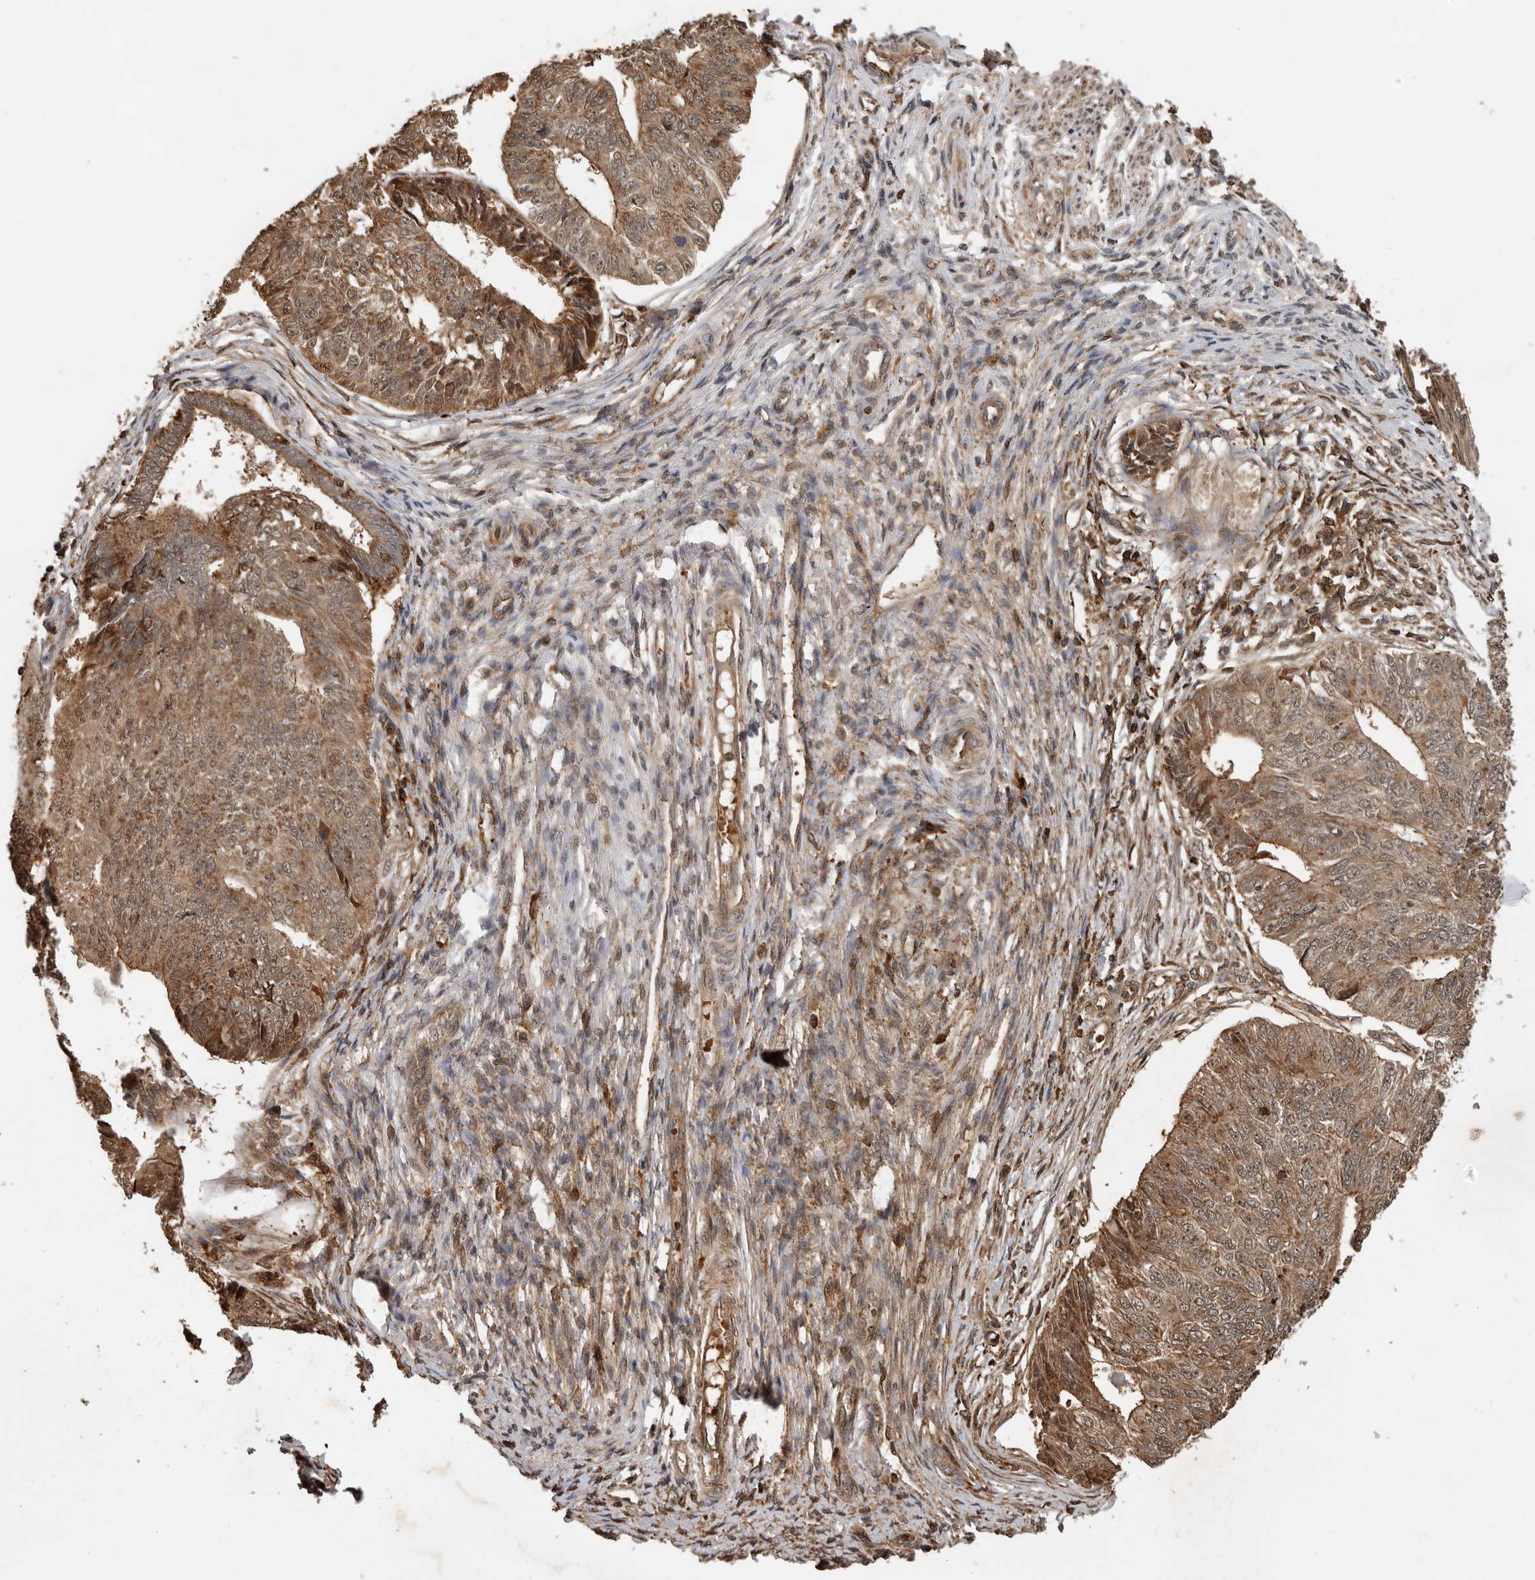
{"staining": {"intensity": "moderate", "quantity": ">75%", "location": "cytoplasmic/membranous,nuclear"}, "tissue": "endometrial cancer", "cell_type": "Tumor cells", "image_type": "cancer", "snomed": [{"axis": "morphology", "description": "Adenocarcinoma, NOS"}, {"axis": "topography", "description": "Endometrium"}], "caption": "There is medium levels of moderate cytoplasmic/membranous and nuclear expression in tumor cells of endometrial cancer, as demonstrated by immunohistochemical staining (brown color).", "gene": "RNF157", "patient": {"sex": "female", "age": 32}}